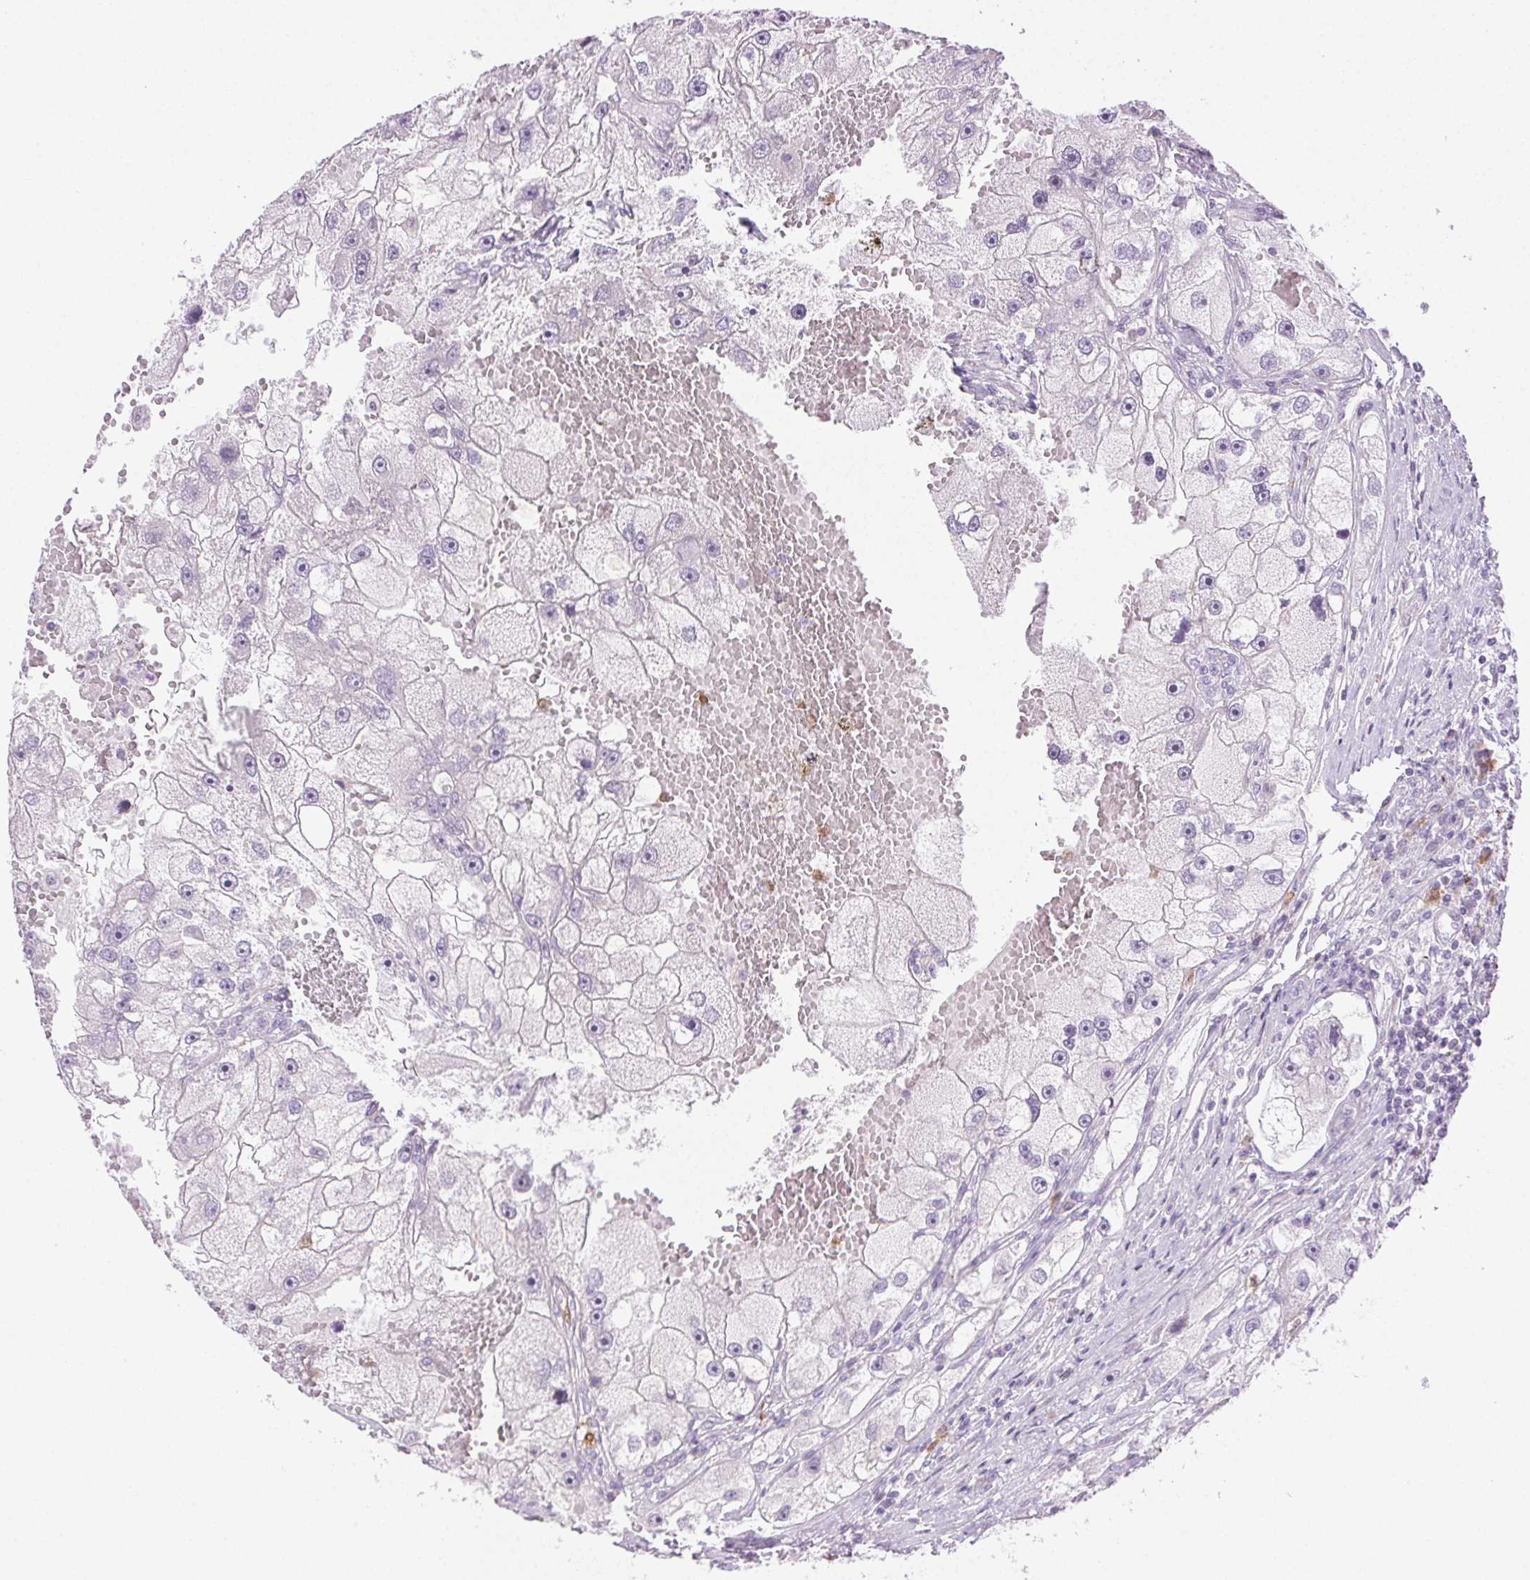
{"staining": {"intensity": "negative", "quantity": "none", "location": "none"}, "tissue": "renal cancer", "cell_type": "Tumor cells", "image_type": "cancer", "snomed": [{"axis": "morphology", "description": "Adenocarcinoma, NOS"}, {"axis": "topography", "description": "Kidney"}], "caption": "This is an immunohistochemistry (IHC) photomicrograph of renal cancer (adenocarcinoma). There is no positivity in tumor cells.", "gene": "TMEM45A", "patient": {"sex": "male", "age": 63}}